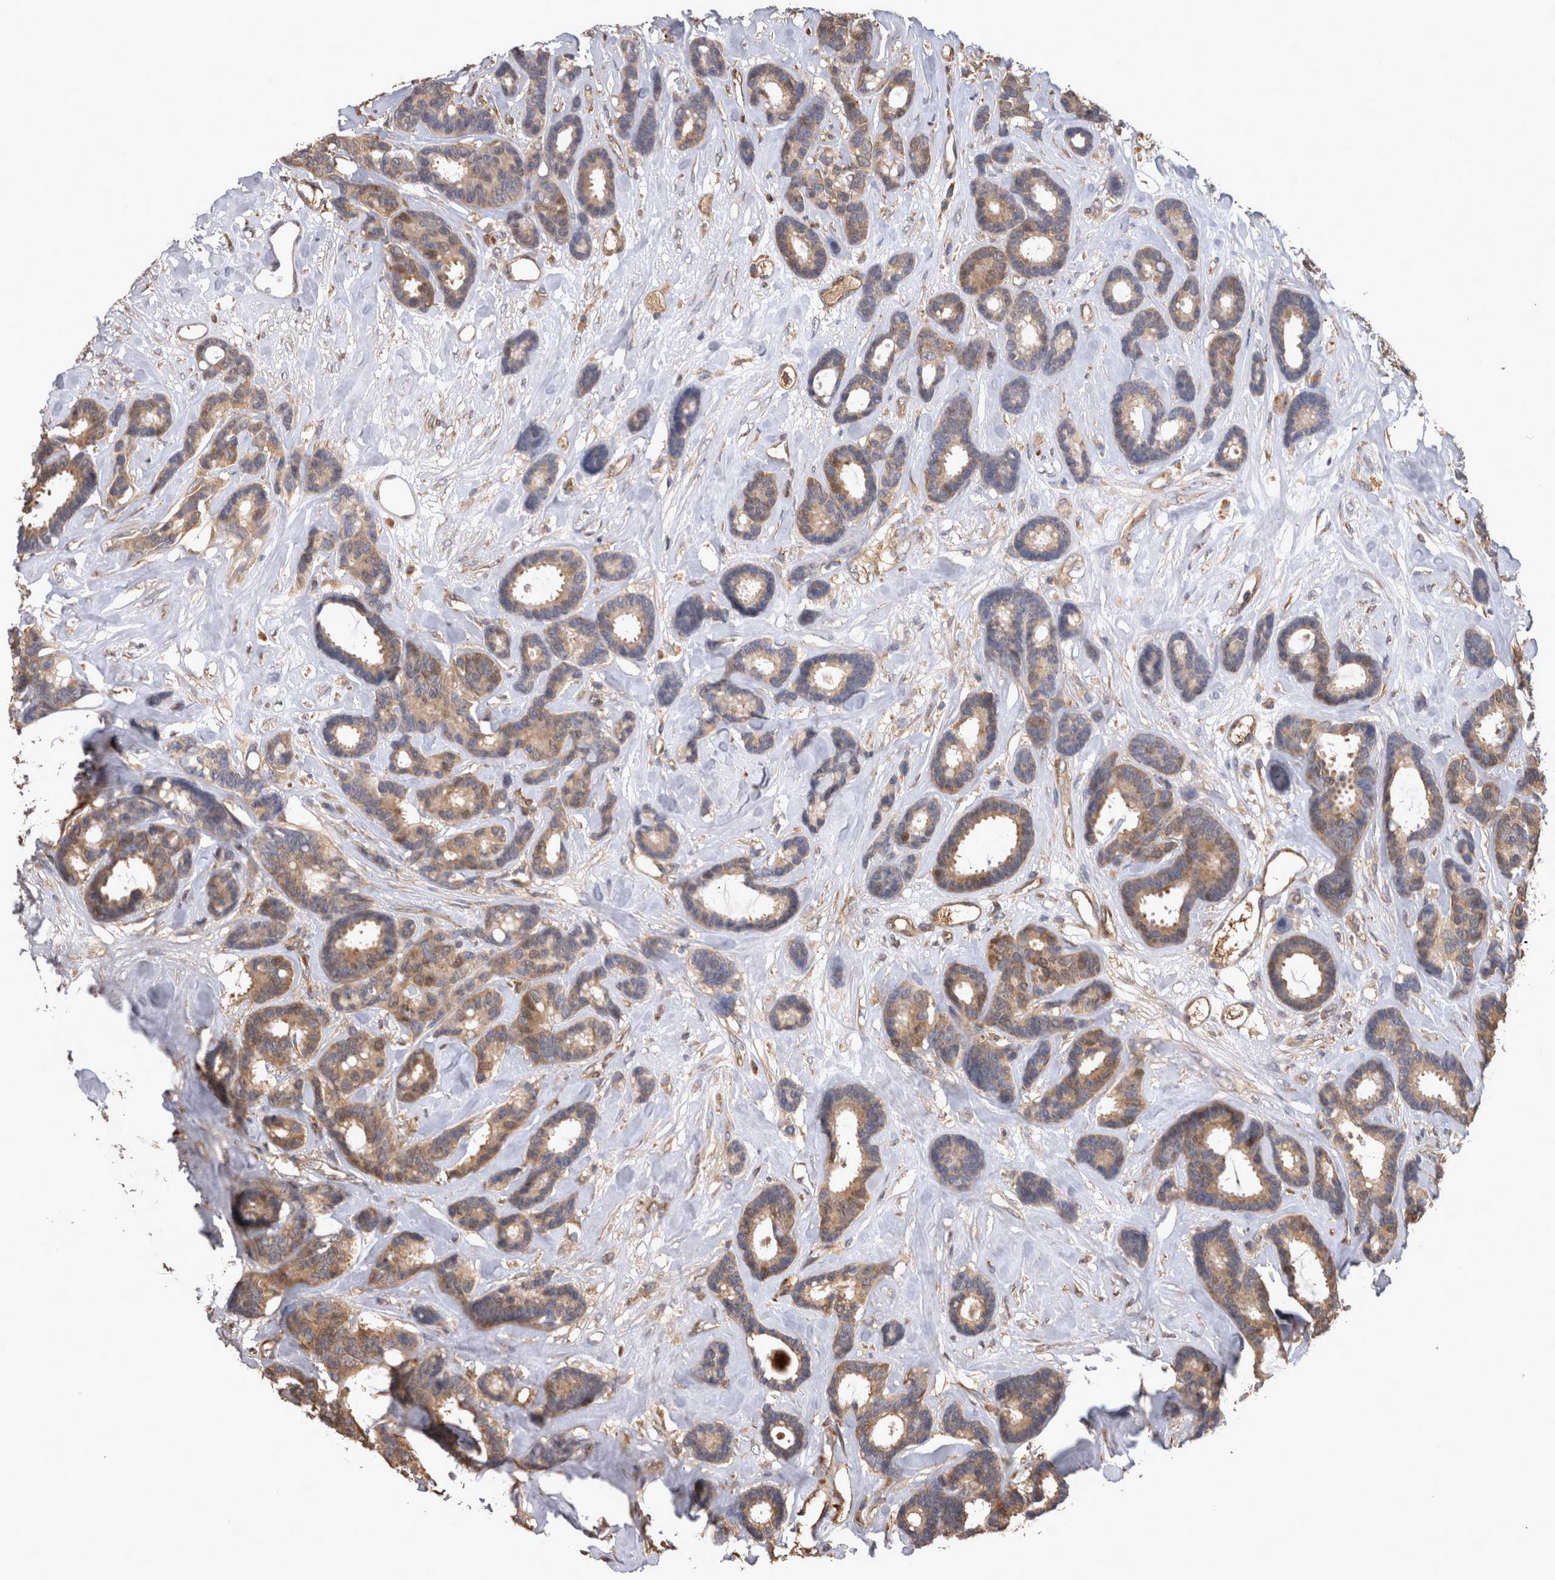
{"staining": {"intensity": "moderate", "quantity": ">75%", "location": "cytoplasmic/membranous"}, "tissue": "breast cancer", "cell_type": "Tumor cells", "image_type": "cancer", "snomed": [{"axis": "morphology", "description": "Duct carcinoma"}, {"axis": "topography", "description": "Breast"}], "caption": "Immunohistochemical staining of breast cancer exhibits medium levels of moderate cytoplasmic/membranous positivity in about >75% of tumor cells.", "gene": "TMED7", "patient": {"sex": "female", "age": 87}}